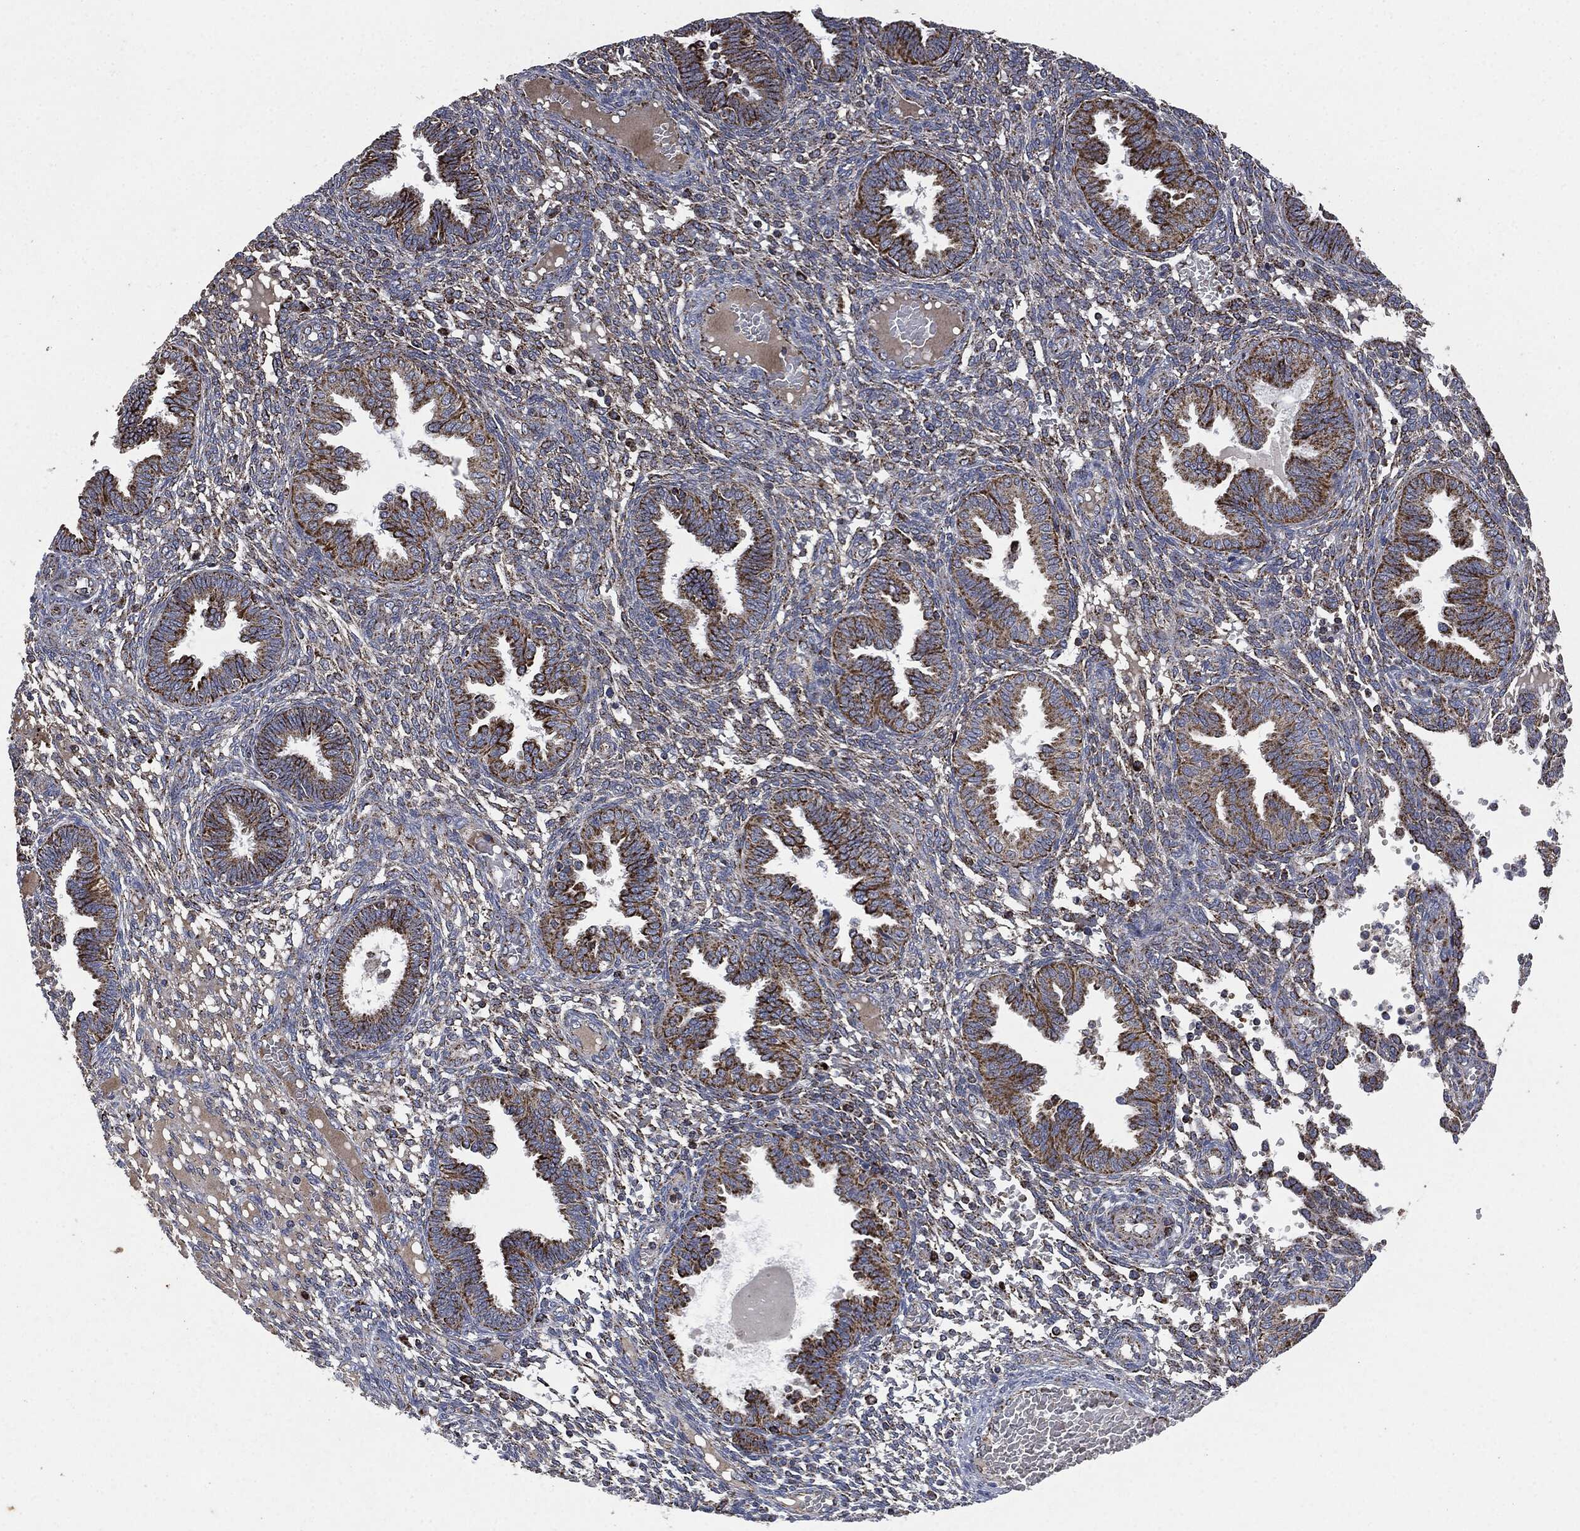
{"staining": {"intensity": "moderate", "quantity": ">75%", "location": "cytoplasmic/membranous"}, "tissue": "endometrium", "cell_type": "Cells in endometrial stroma", "image_type": "normal", "snomed": [{"axis": "morphology", "description": "Normal tissue, NOS"}, {"axis": "topography", "description": "Endometrium"}], "caption": "Brown immunohistochemical staining in unremarkable human endometrium demonstrates moderate cytoplasmic/membranous expression in approximately >75% of cells in endometrial stroma. (DAB (3,3'-diaminobenzidine) IHC with brightfield microscopy, high magnification).", "gene": "RYK", "patient": {"sex": "female", "age": 42}}